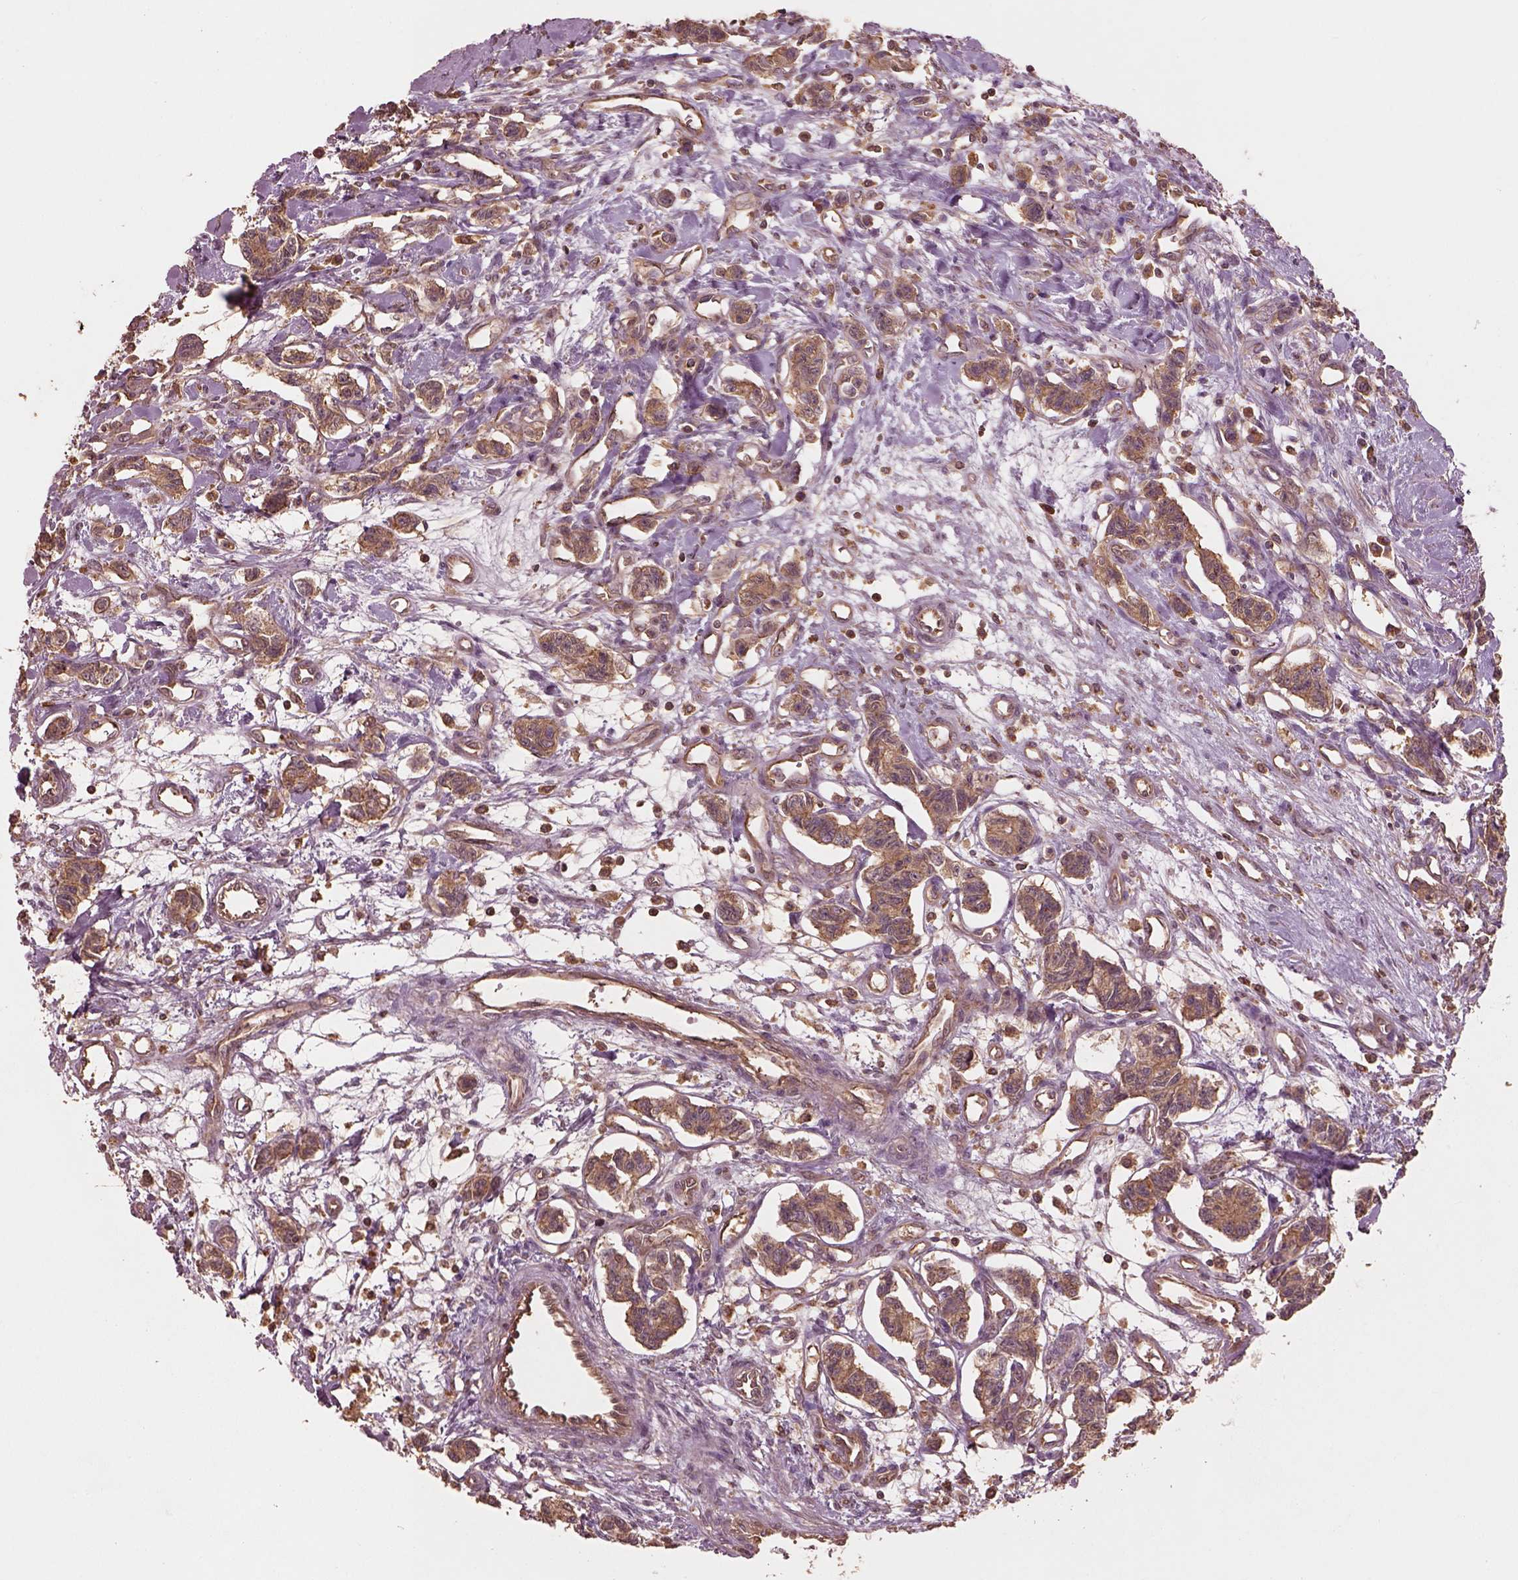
{"staining": {"intensity": "moderate", "quantity": ">75%", "location": "cytoplasmic/membranous"}, "tissue": "carcinoid", "cell_type": "Tumor cells", "image_type": "cancer", "snomed": [{"axis": "morphology", "description": "Carcinoid, malignant, NOS"}, {"axis": "topography", "description": "Kidney"}], "caption": "Immunohistochemistry (IHC) (DAB (3,3'-diaminobenzidine)) staining of malignant carcinoid exhibits moderate cytoplasmic/membranous protein positivity in approximately >75% of tumor cells.", "gene": "TRADD", "patient": {"sex": "female", "age": 41}}